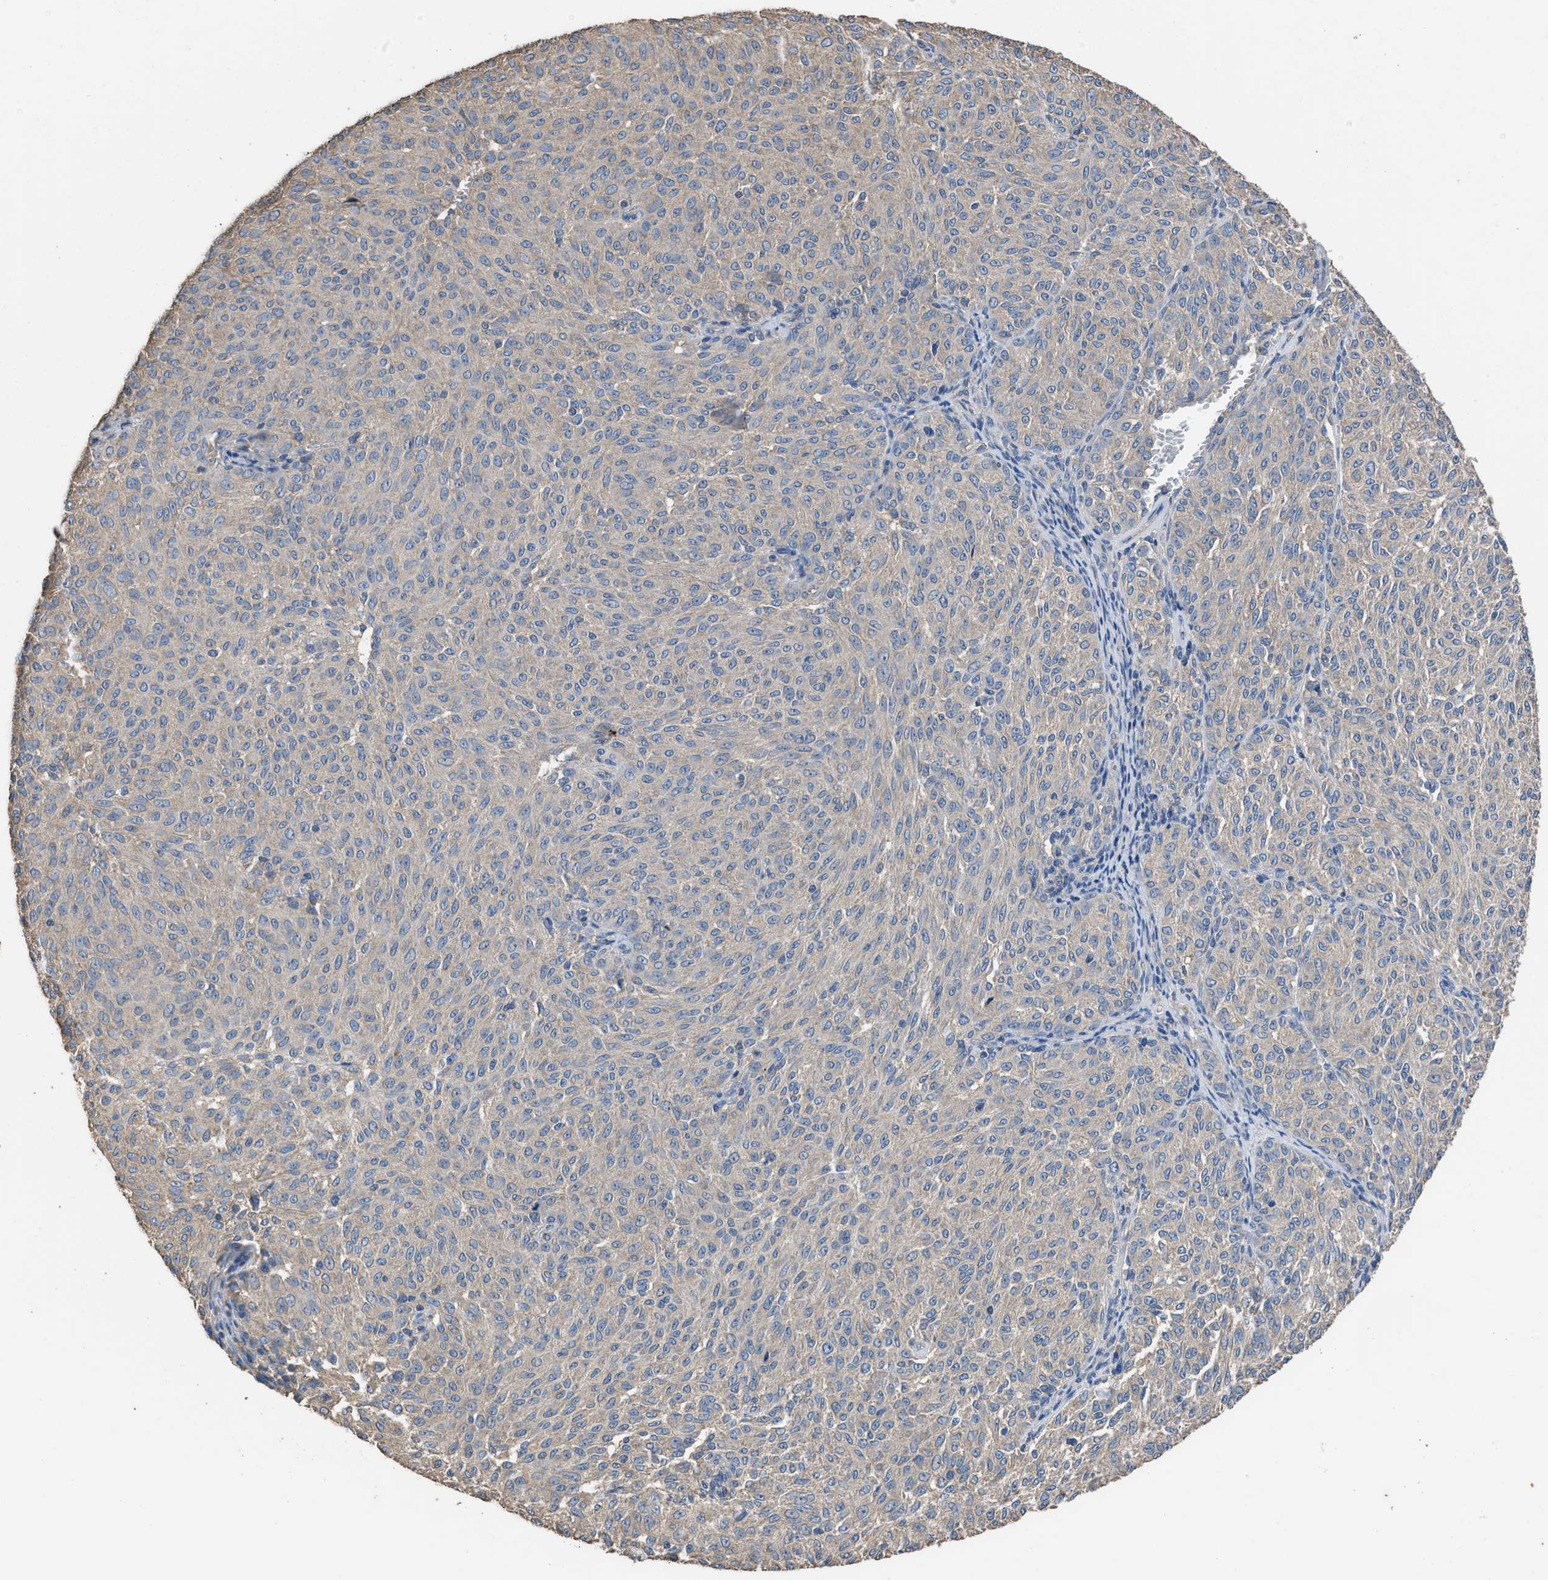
{"staining": {"intensity": "weak", "quantity": "<25%", "location": "cytoplasmic/membranous"}, "tissue": "melanoma", "cell_type": "Tumor cells", "image_type": "cancer", "snomed": [{"axis": "morphology", "description": "Malignant melanoma, NOS"}, {"axis": "topography", "description": "Skin"}], "caption": "A high-resolution image shows IHC staining of malignant melanoma, which displays no significant staining in tumor cells.", "gene": "ITSN1", "patient": {"sex": "female", "age": 72}}